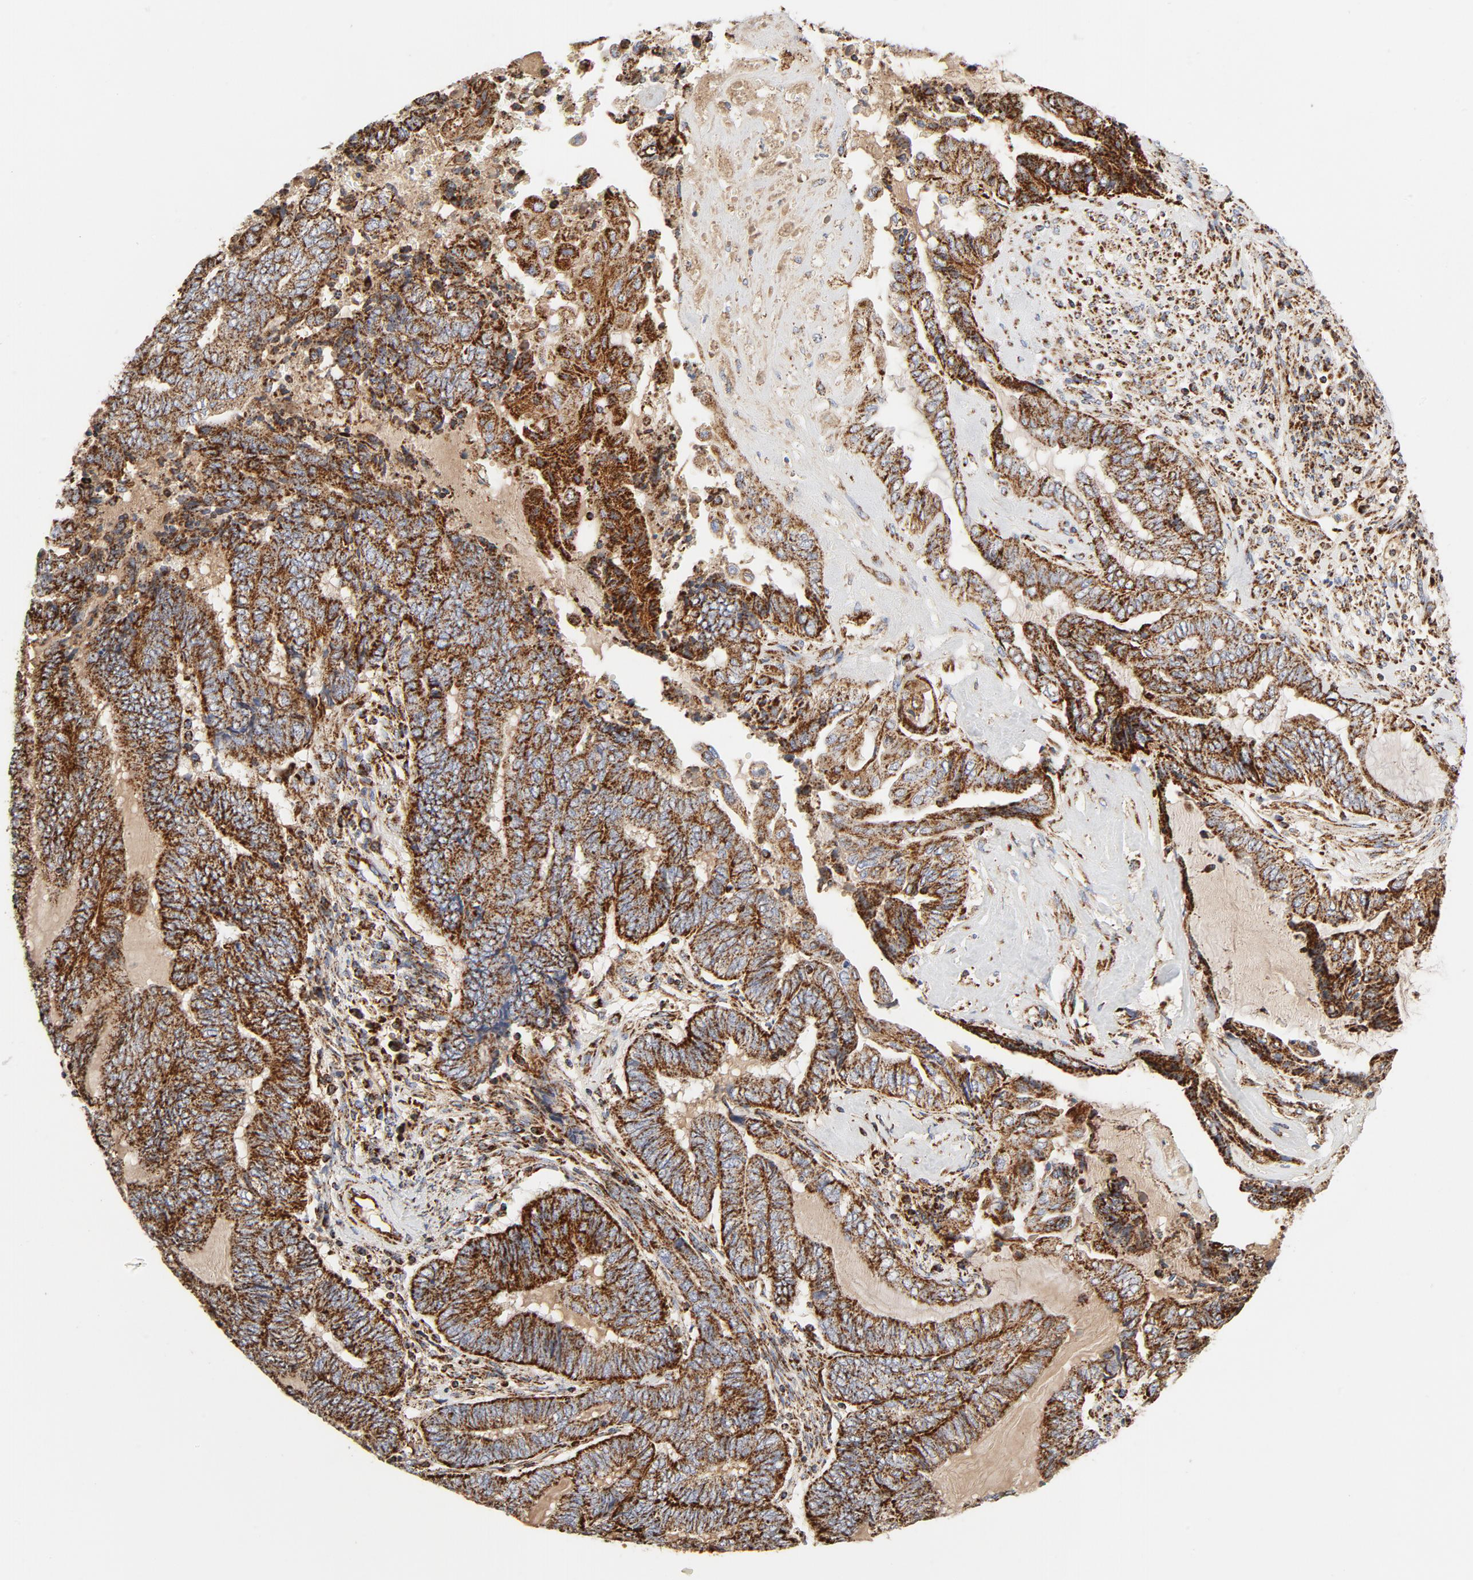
{"staining": {"intensity": "strong", "quantity": ">75%", "location": "cytoplasmic/membranous"}, "tissue": "endometrial cancer", "cell_type": "Tumor cells", "image_type": "cancer", "snomed": [{"axis": "morphology", "description": "Adenocarcinoma, NOS"}, {"axis": "topography", "description": "Uterus"}, {"axis": "topography", "description": "Endometrium"}], "caption": "DAB immunohistochemical staining of endometrial adenocarcinoma demonstrates strong cytoplasmic/membranous protein expression in about >75% of tumor cells.", "gene": "PCNX4", "patient": {"sex": "female", "age": 70}}